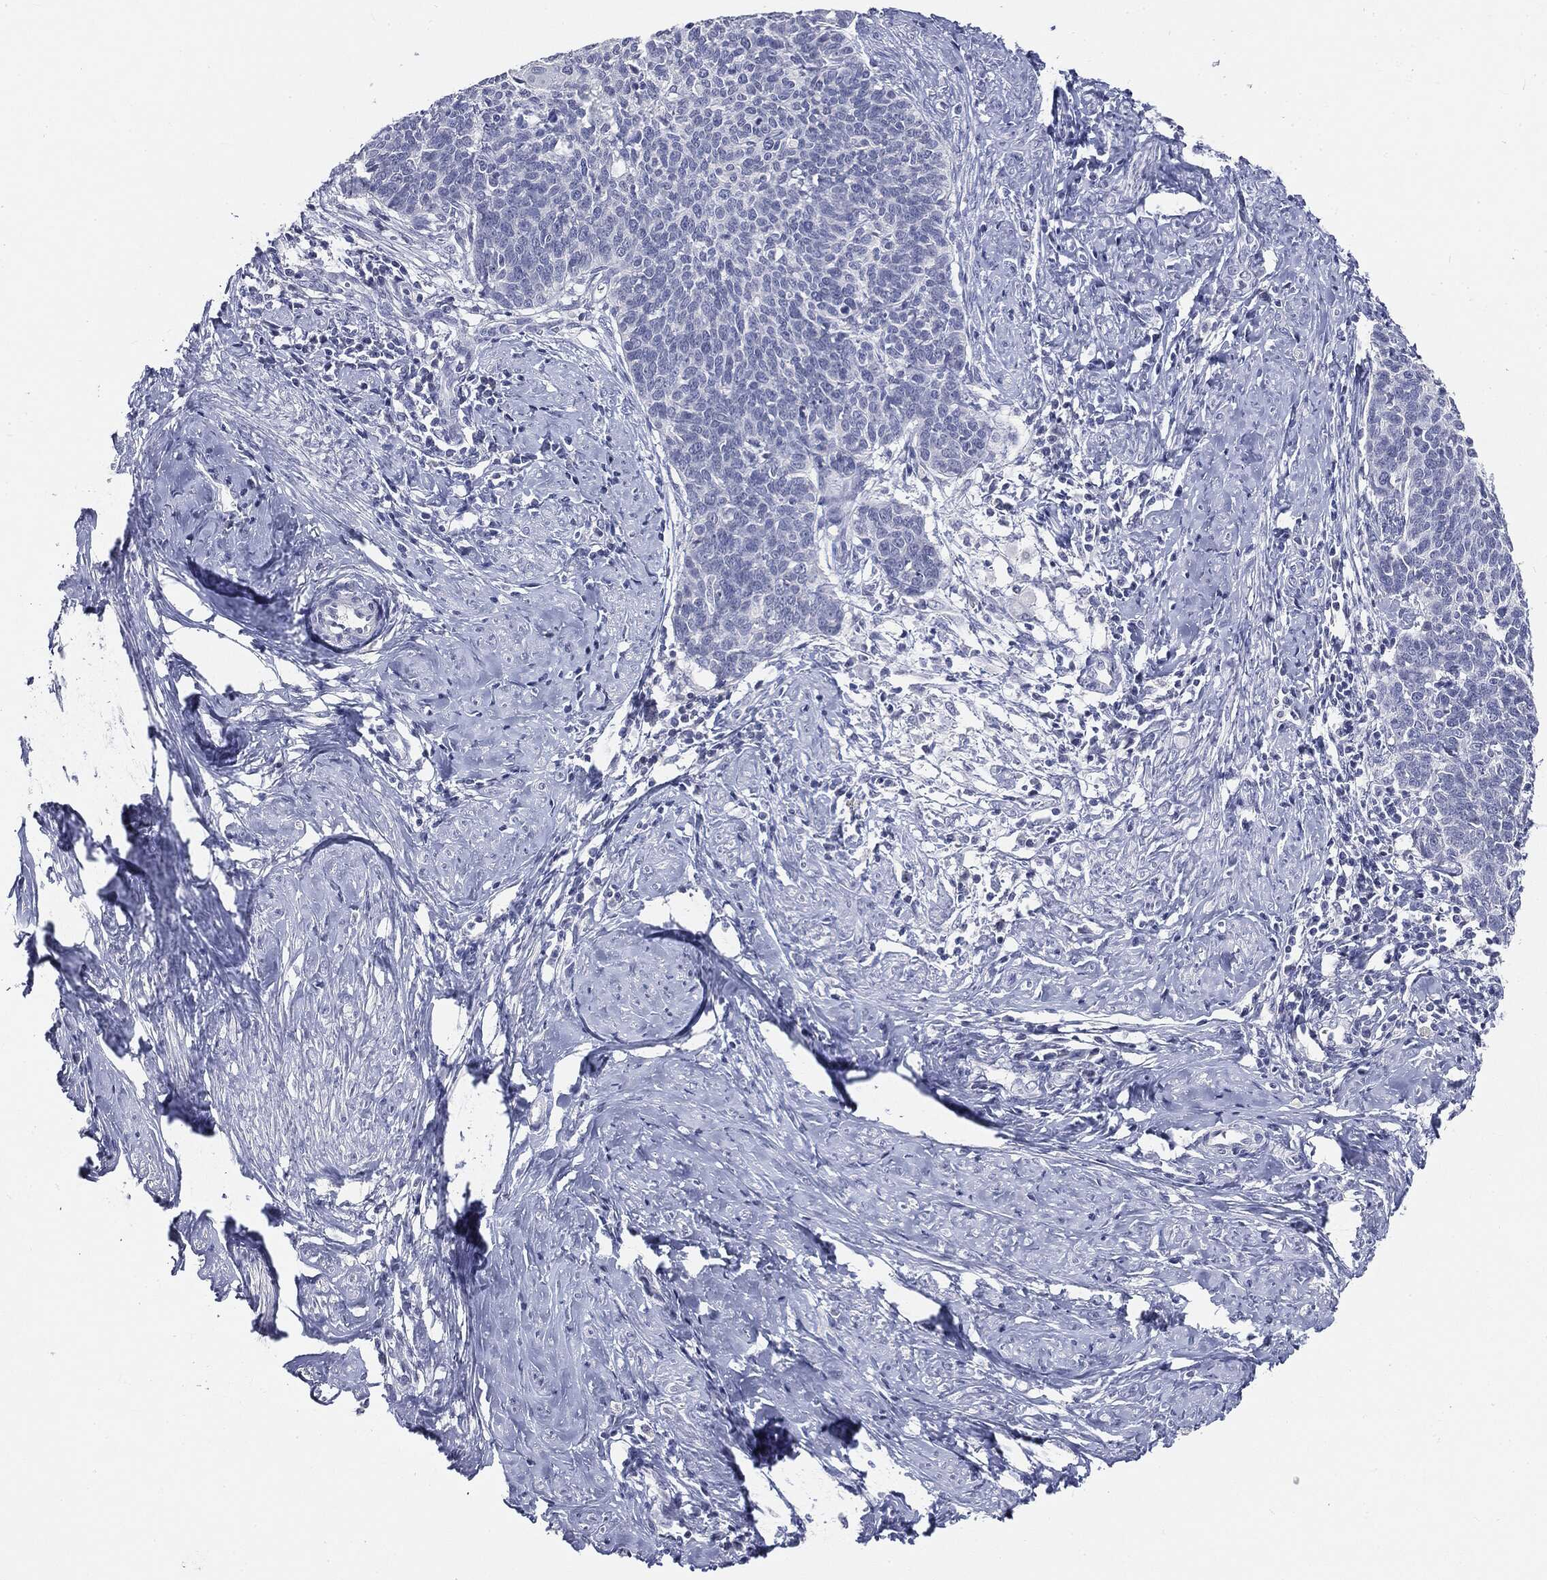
{"staining": {"intensity": "negative", "quantity": "none", "location": "none"}, "tissue": "cervical cancer", "cell_type": "Tumor cells", "image_type": "cancer", "snomed": [{"axis": "morphology", "description": "Normal tissue, NOS"}, {"axis": "morphology", "description": "Squamous cell carcinoma, NOS"}, {"axis": "topography", "description": "Cervix"}], "caption": "A high-resolution photomicrograph shows immunohistochemistry (IHC) staining of cervical cancer, which shows no significant positivity in tumor cells. (DAB (3,3'-diaminobenzidine) IHC visualized using brightfield microscopy, high magnification).", "gene": "CGB1", "patient": {"sex": "female", "age": 39}}